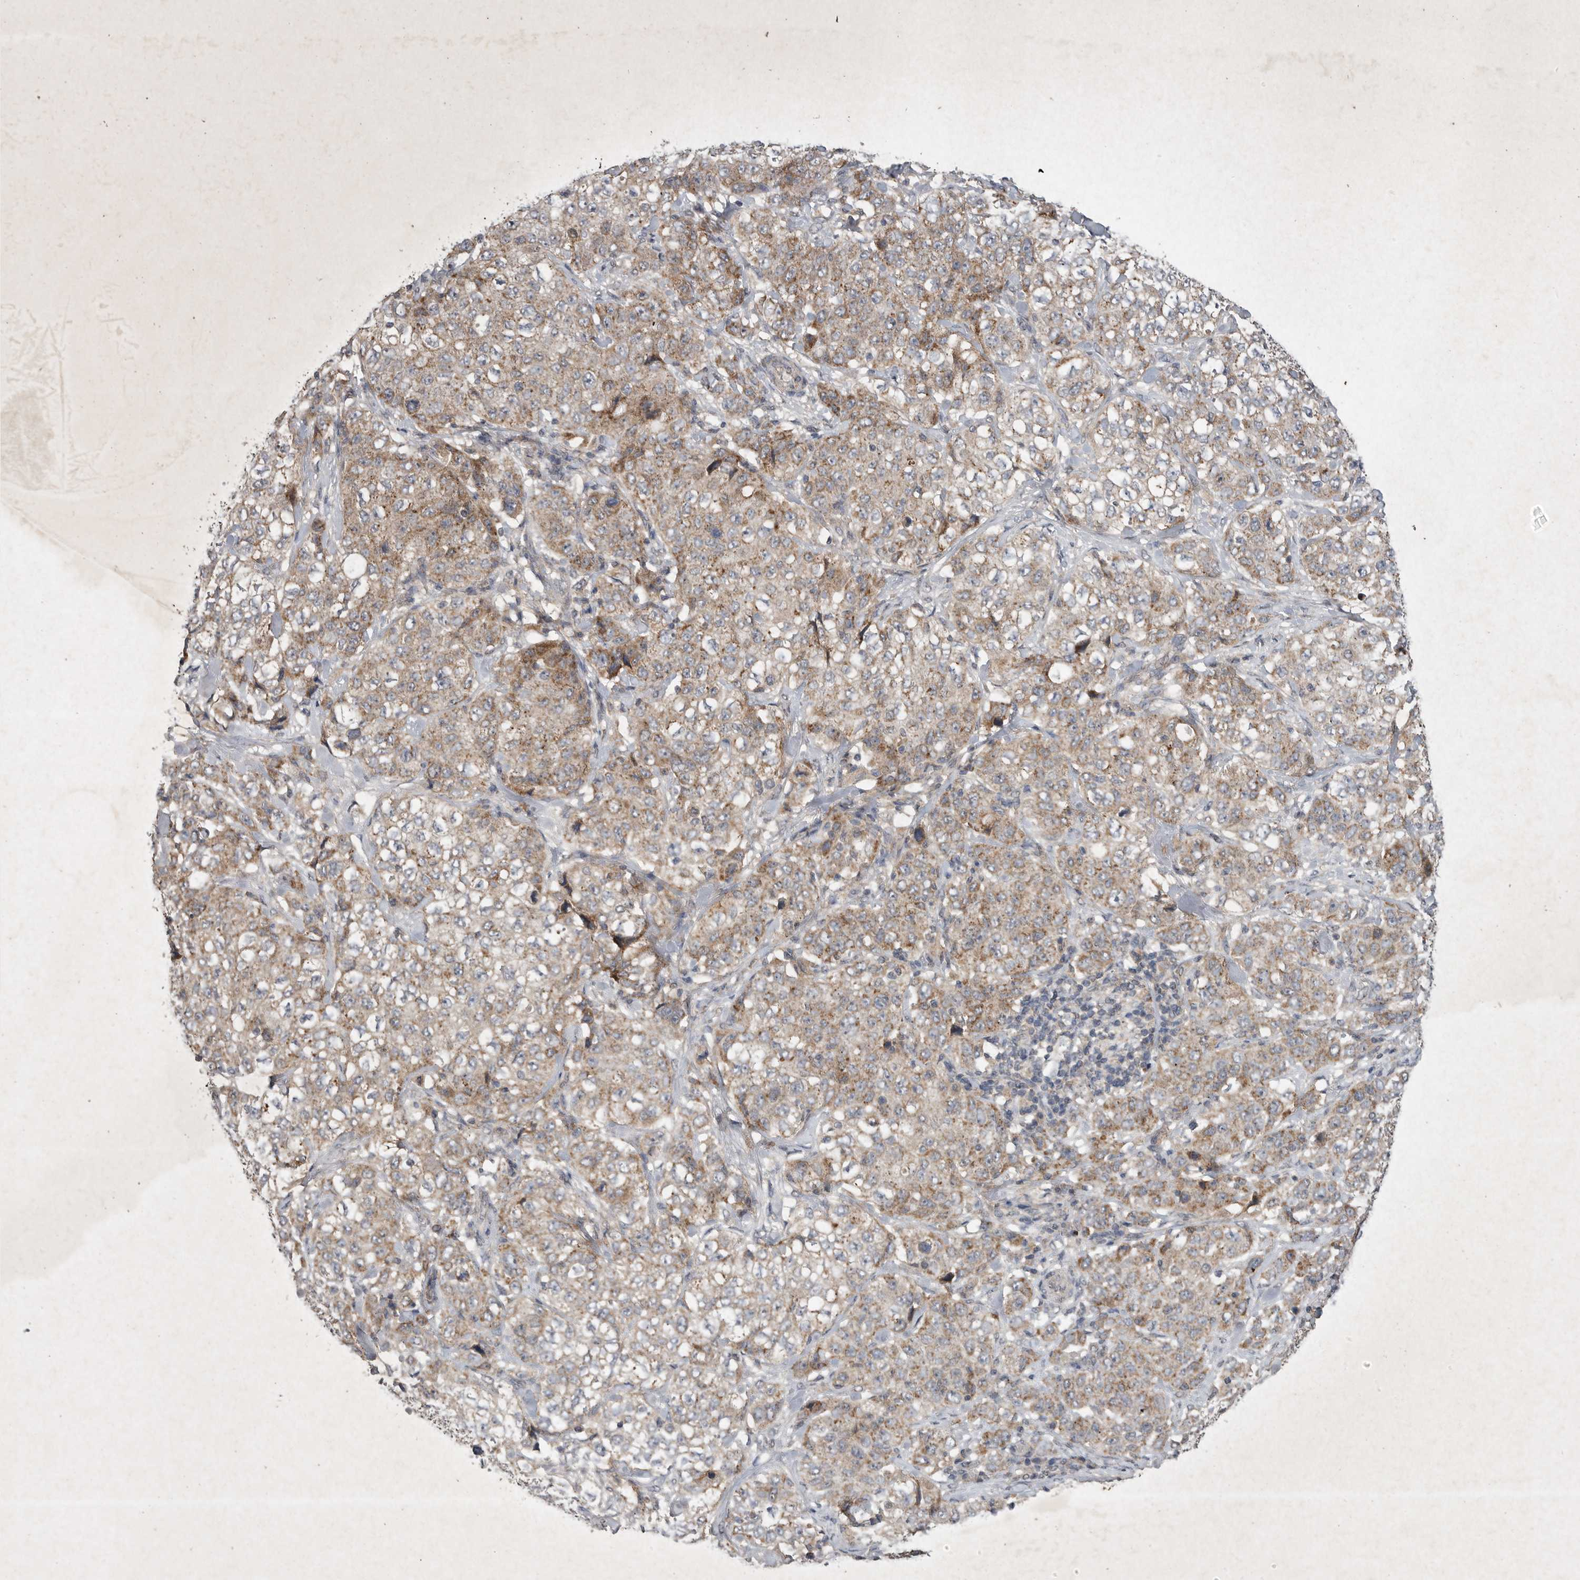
{"staining": {"intensity": "moderate", "quantity": ">75%", "location": "cytoplasmic/membranous"}, "tissue": "stomach cancer", "cell_type": "Tumor cells", "image_type": "cancer", "snomed": [{"axis": "morphology", "description": "Adenocarcinoma, NOS"}, {"axis": "topography", "description": "Stomach"}], "caption": "Immunohistochemical staining of human stomach cancer exhibits moderate cytoplasmic/membranous protein expression in approximately >75% of tumor cells.", "gene": "DDR1", "patient": {"sex": "male", "age": 48}}